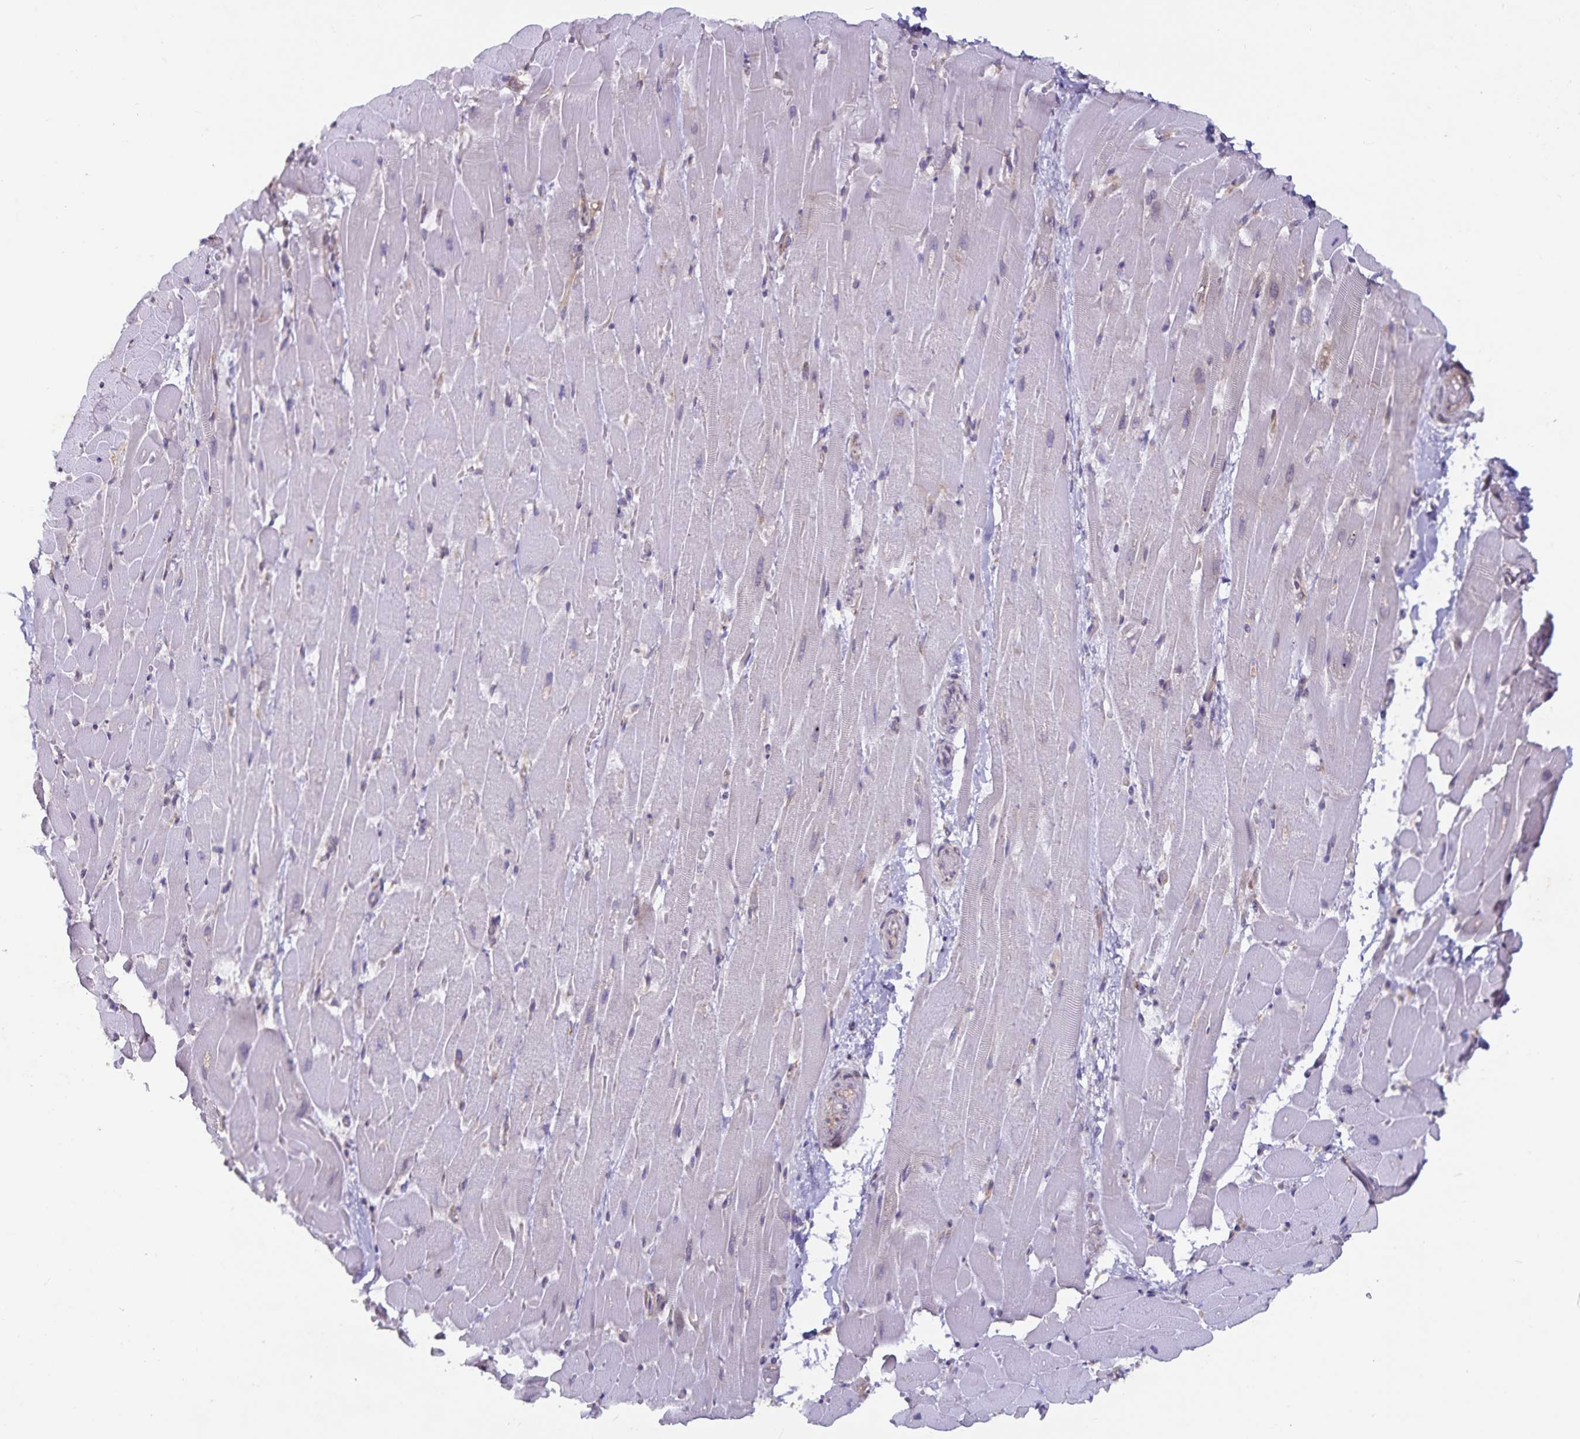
{"staining": {"intensity": "negative", "quantity": "none", "location": "none"}, "tissue": "heart muscle", "cell_type": "Cardiomyocytes", "image_type": "normal", "snomed": [{"axis": "morphology", "description": "Normal tissue, NOS"}, {"axis": "topography", "description": "Heart"}], "caption": "Histopathology image shows no protein staining in cardiomyocytes of unremarkable heart muscle. Brightfield microscopy of IHC stained with DAB (3,3'-diaminobenzidine) (brown) and hematoxylin (blue), captured at high magnification.", "gene": "FAM120A", "patient": {"sex": "male", "age": 37}}